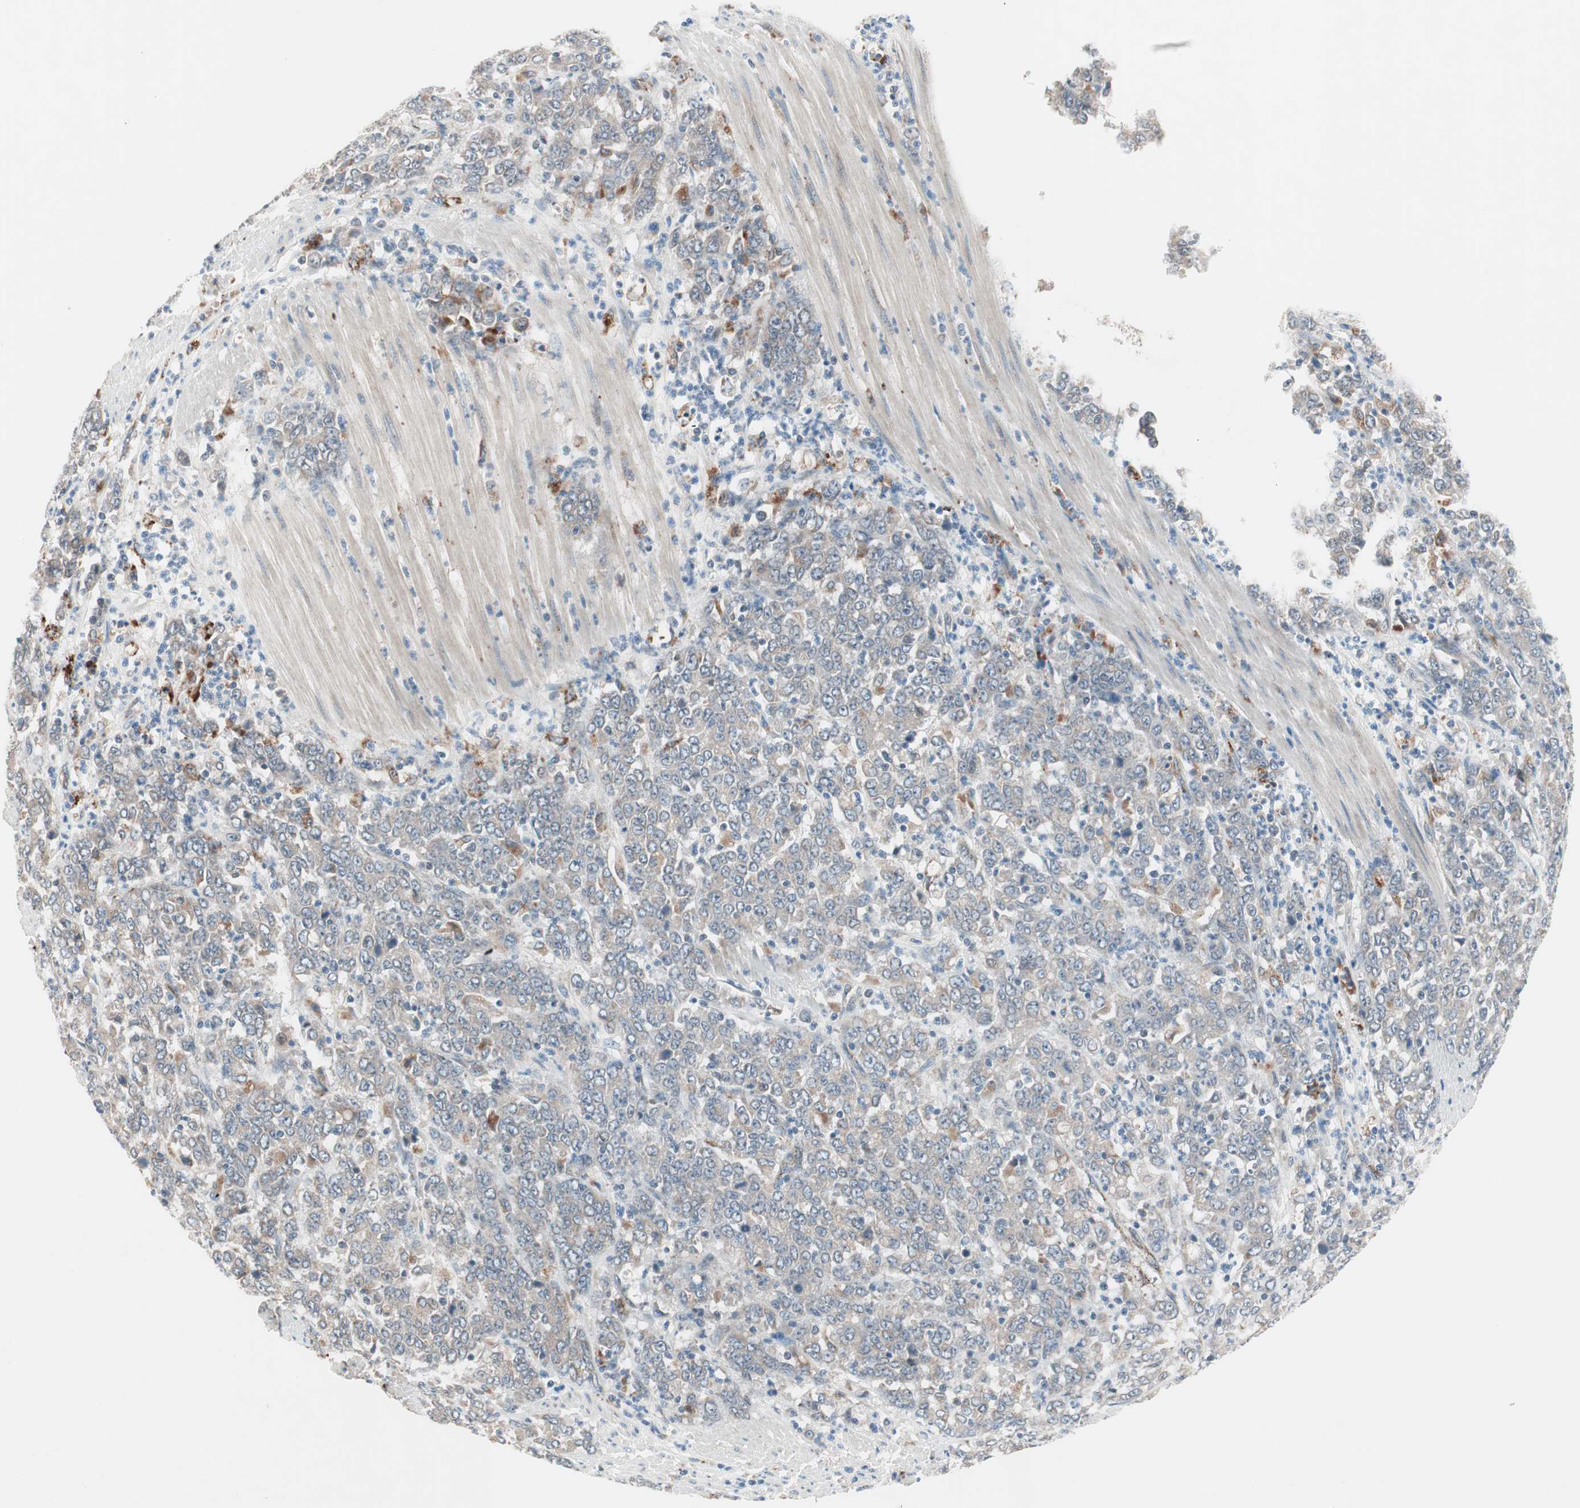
{"staining": {"intensity": "negative", "quantity": "none", "location": "none"}, "tissue": "stomach cancer", "cell_type": "Tumor cells", "image_type": "cancer", "snomed": [{"axis": "morphology", "description": "Adenocarcinoma, NOS"}, {"axis": "topography", "description": "Stomach, lower"}], "caption": "Adenocarcinoma (stomach) was stained to show a protein in brown. There is no significant positivity in tumor cells.", "gene": "FGFR4", "patient": {"sex": "female", "age": 71}}